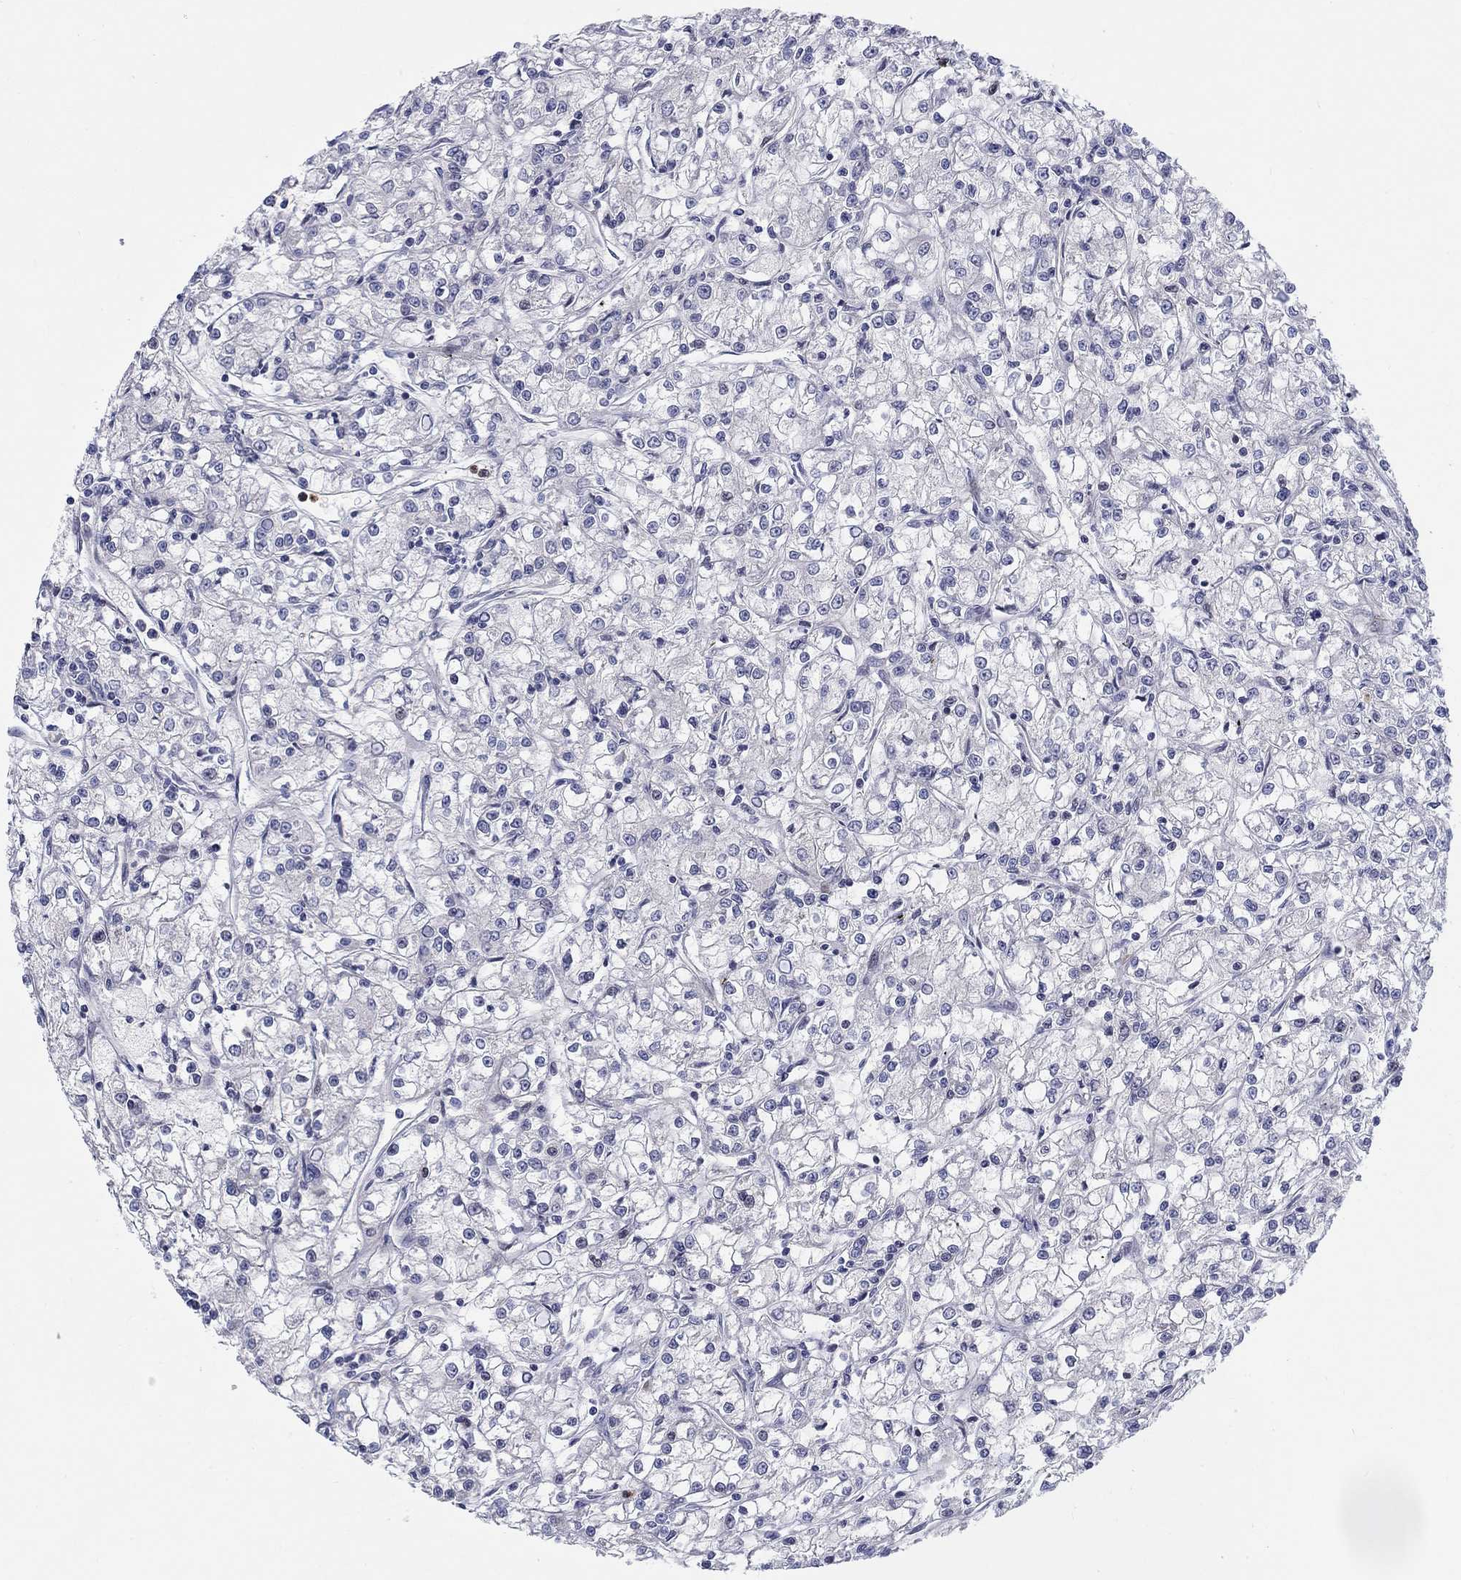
{"staining": {"intensity": "negative", "quantity": "none", "location": "none"}, "tissue": "renal cancer", "cell_type": "Tumor cells", "image_type": "cancer", "snomed": [{"axis": "morphology", "description": "Adenocarcinoma, NOS"}, {"axis": "topography", "description": "Kidney"}], "caption": "The photomicrograph demonstrates no staining of tumor cells in renal cancer (adenocarcinoma).", "gene": "ARHGAP36", "patient": {"sex": "female", "age": 59}}